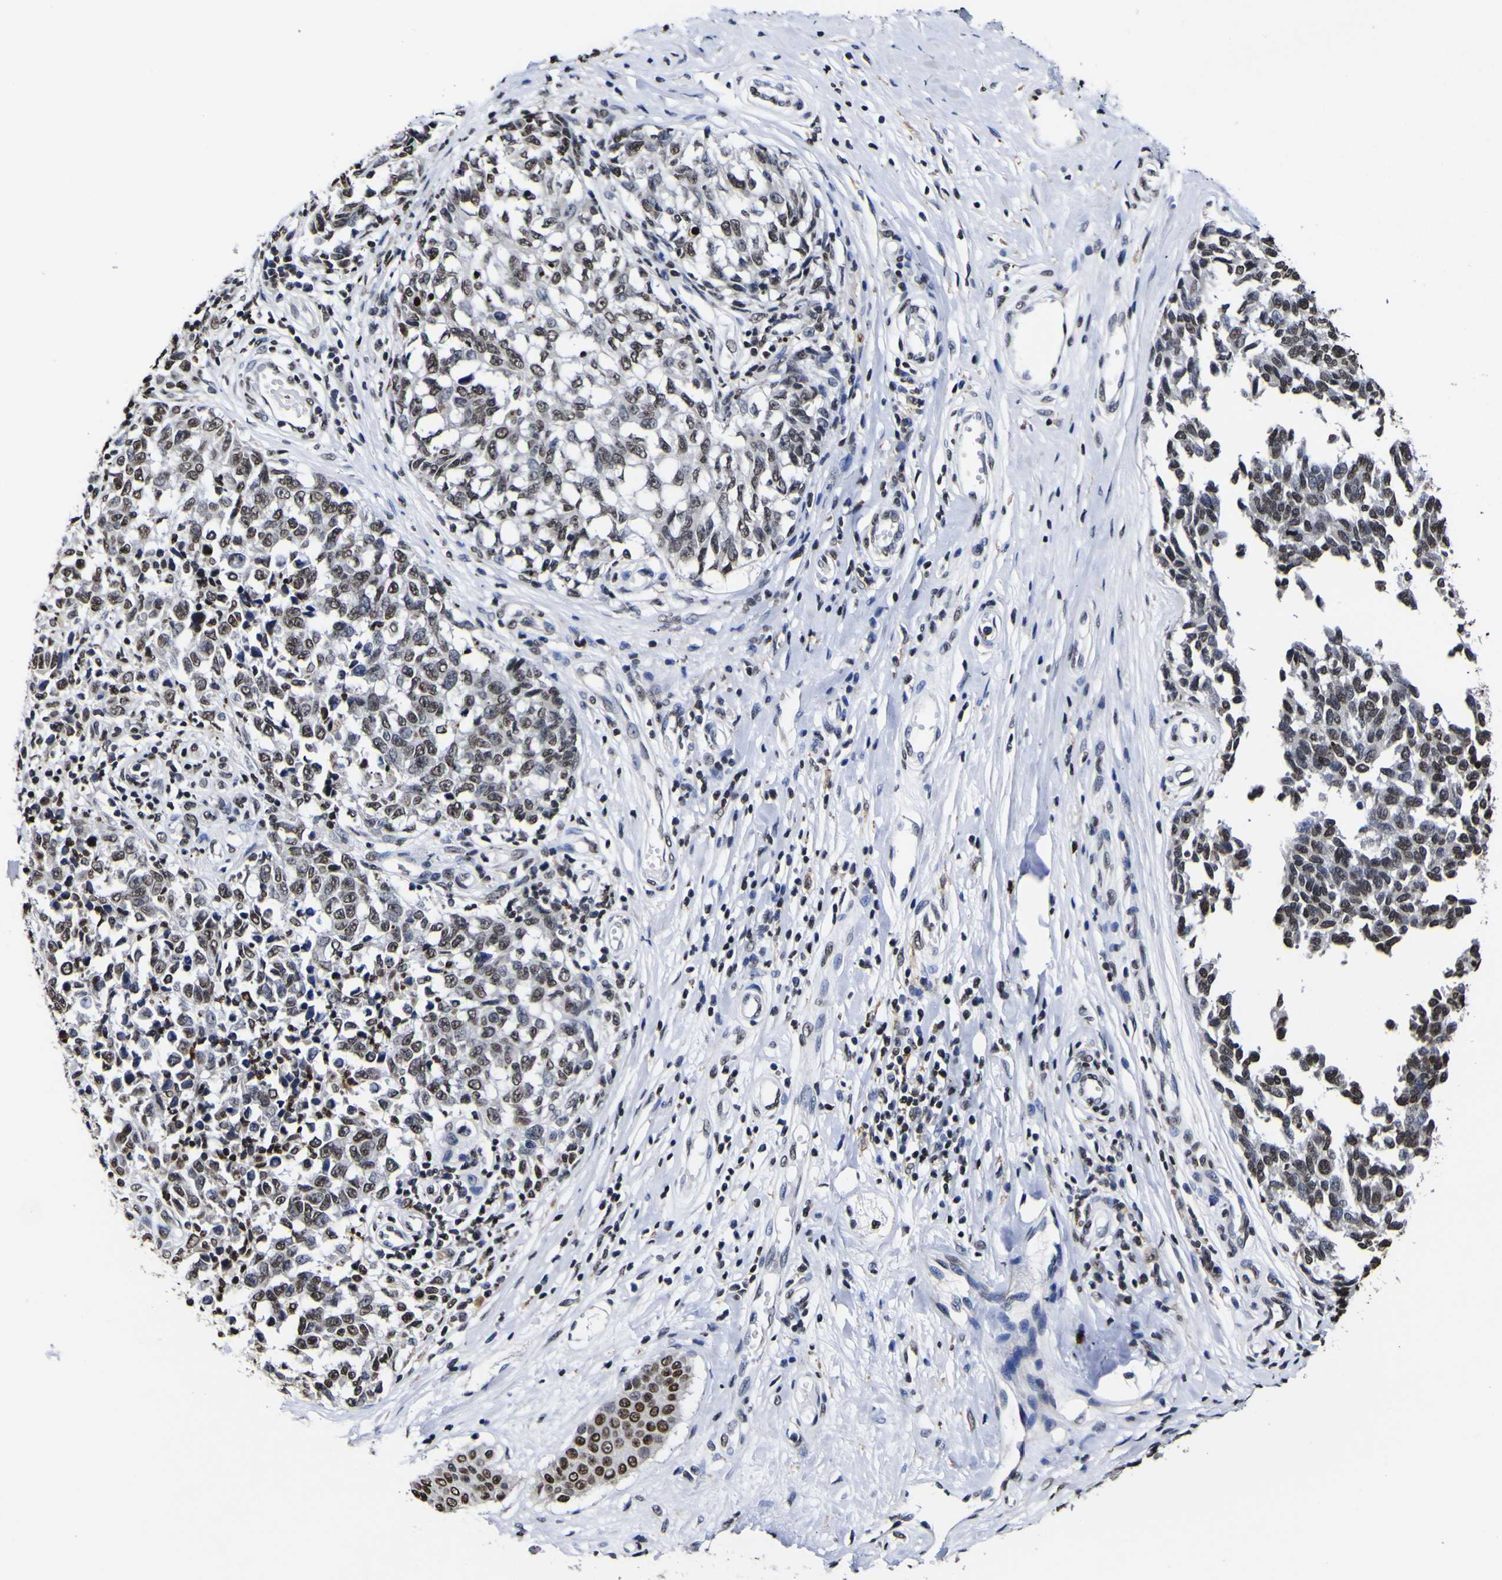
{"staining": {"intensity": "strong", "quantity": ">75%", "location": "nuclear"}, "tissue": "melanoma", "cell_type": "Tumor cells", "image_type": "cancer", "snomed": [{"axis": "morphology", "description": "Malignant melanoma, NOS"}, {"axis": "topography", "description": "Skin"}], "caption": "A brown stain highlights strong nuclear expression of a protein in human malignant melanoma tumor cells.", "gene": "PIAS1", "patient": {"sex": "female", "age": 64}}